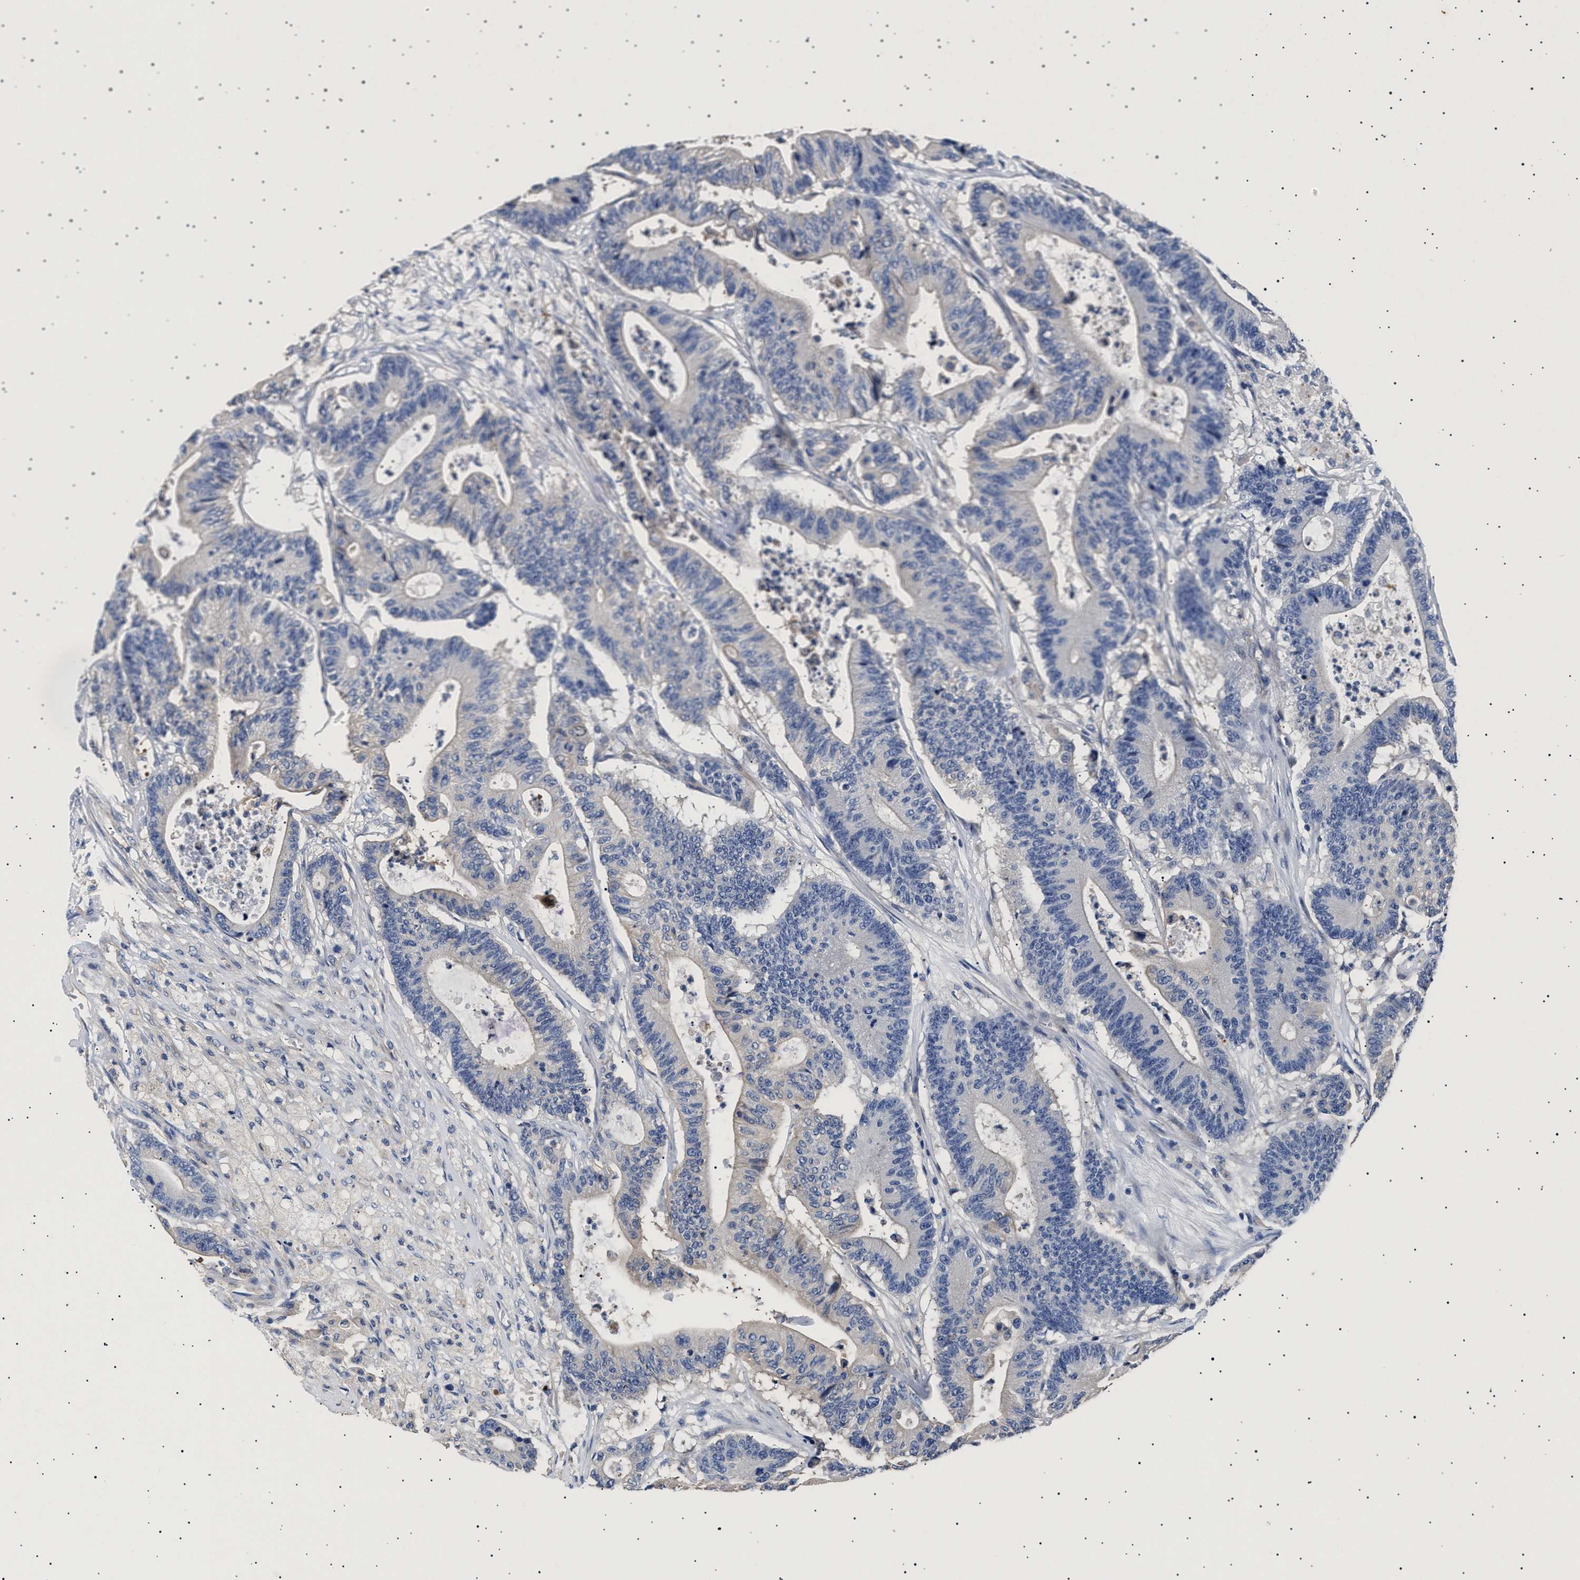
{"staining": {"intensity": "negative", "quantity": "none", "location": "none"}, "tissue": "colorectal cancer", "cell_type": "Tumor cells", "image_type": "cancer", "snomed": [{"axis": "morphology", "description": "Adenocarcinoma, NOS"}, {"axis": "topography", "description": "Colon"}], "caption": "Colorectal adenocarcinoma was stained to show a protein in brown. There is no significant expression in tumor cells.", "gene": "HEMGN", "patient": {"sex": "female", "age": 84}}